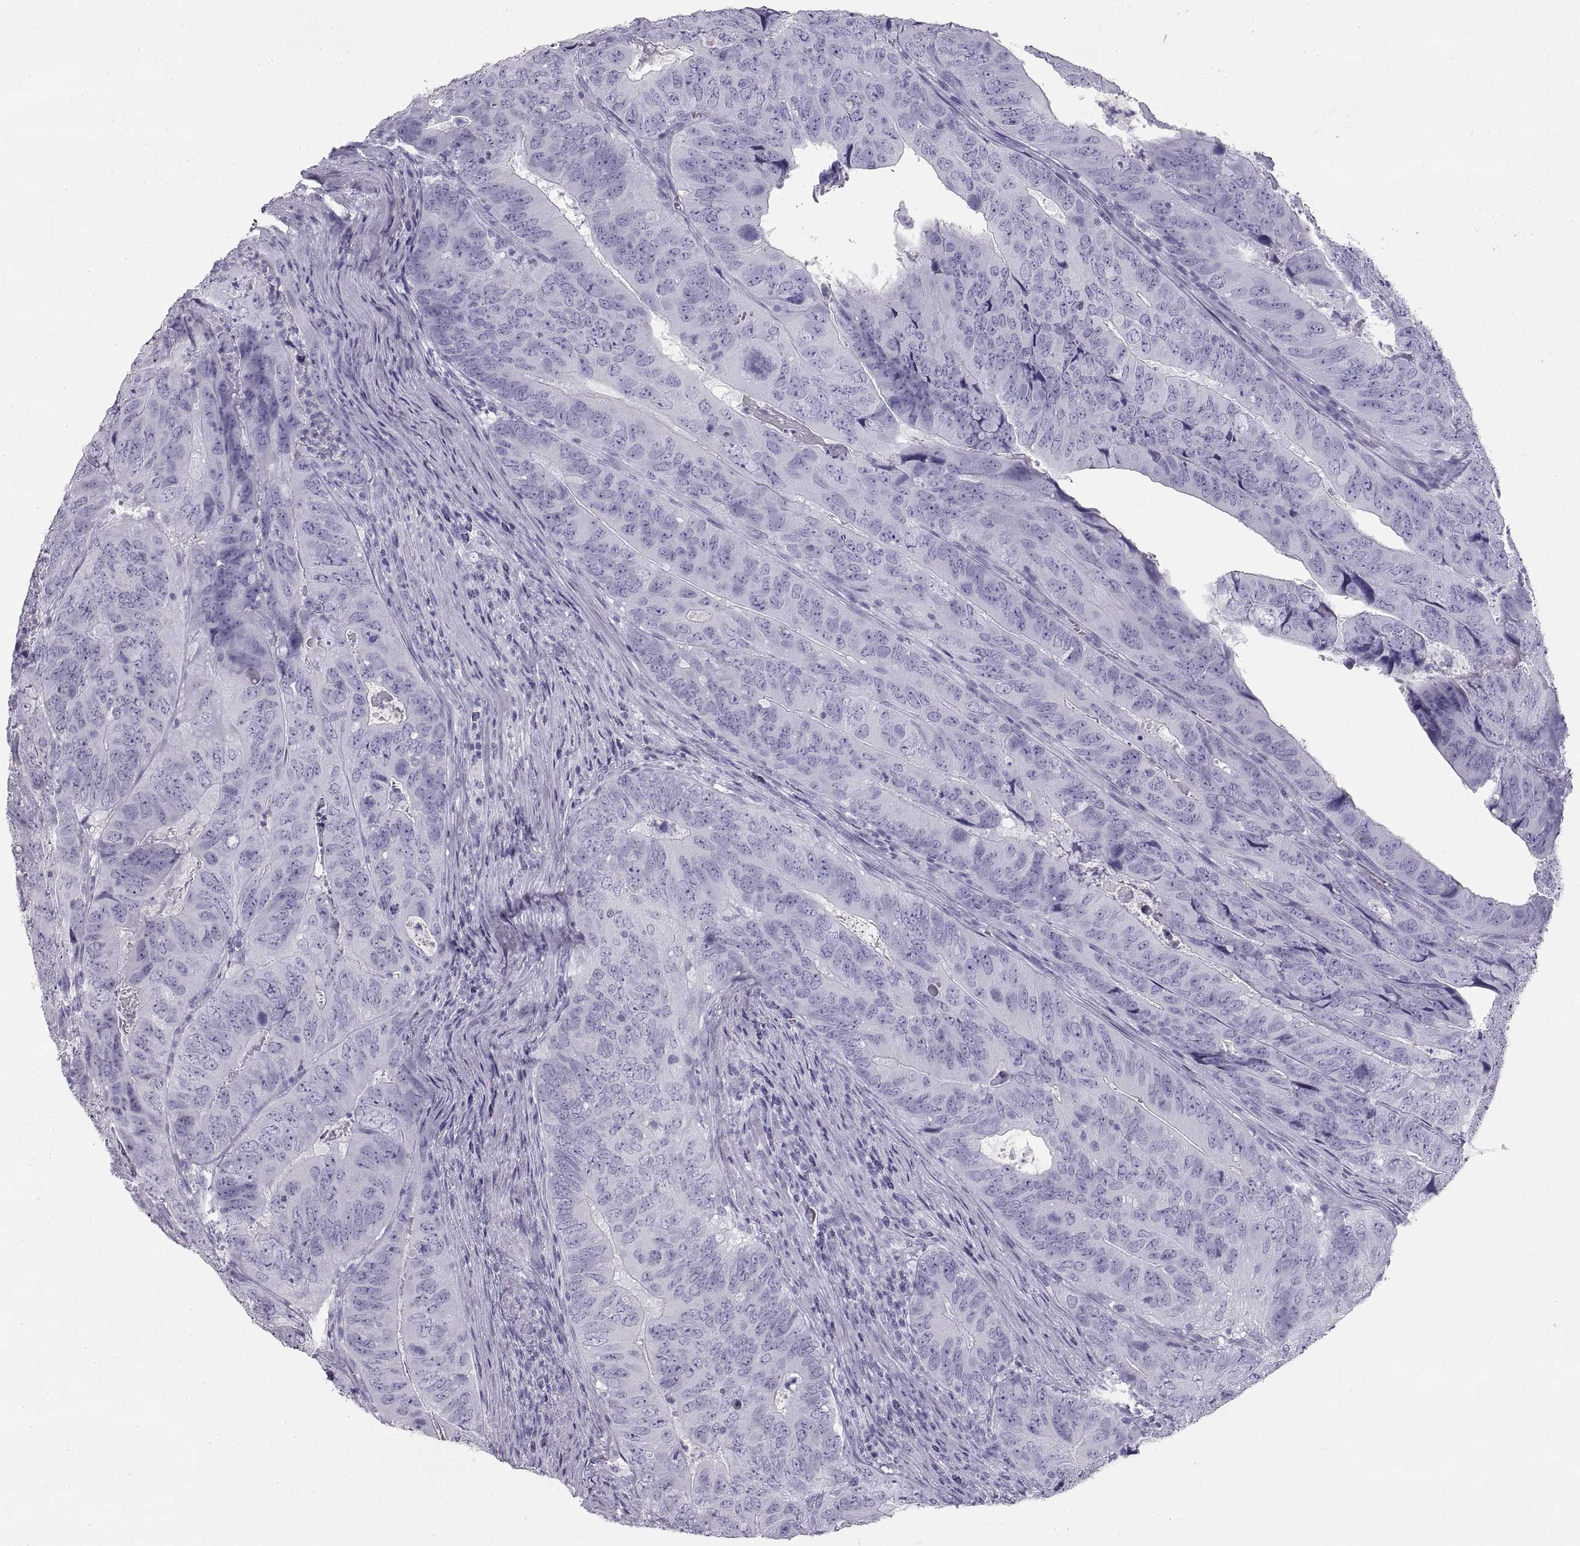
{"staining": {"intensity": "negative", "quantity": "none", "location": "none"}, "tissue": "colorectal cancer", "cell_type": "Tumor cells", "image_type": "cancer", "snomed": [{"axis": "morphology", "description": "Adenocarcinoma, NOS"}, {"axis": "topography", "description": "Colon"}], "caption": "Immunohistochemistry (IHC) histopathology image of neoplastic tissue: colorectal adenocarcinoma stained with DAB (3,3'-diaminobenzidine) displays no significant protein positivity in tumor cells.", "gene": "RLBP1", "patient": {"sex": "male", "age": 79}}